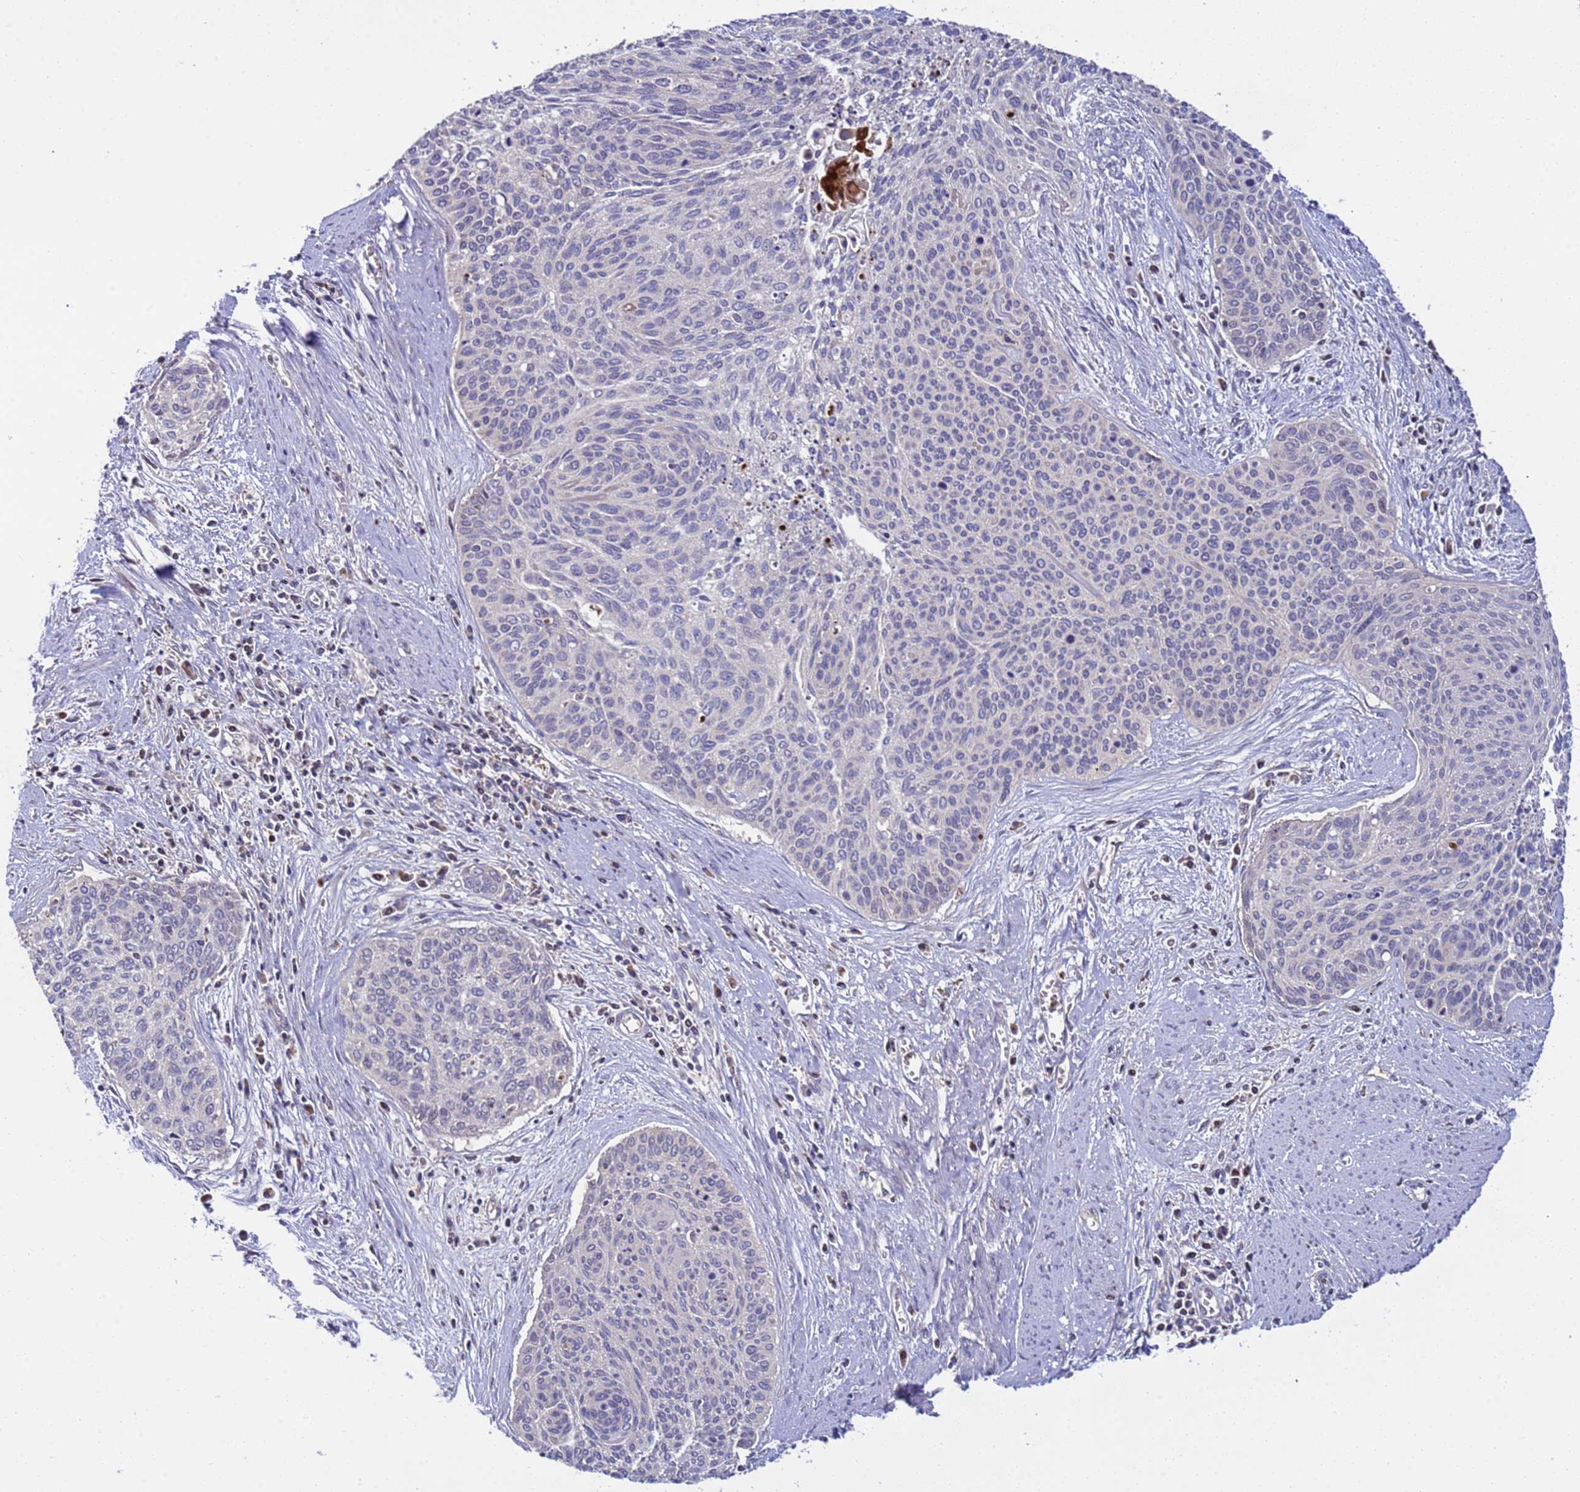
{"staining": {"intensity": "negative", "quantity": "none", "location": "none"}, "tissue": "cervical cancer", "cell_type": "Tumor cells", "image_type": "cancer", "snomed": [{"axis": "morphology", "description": "Squamous cell carcinoma, NOS"}, {"axis": "topography", "description": "Cervix"}], "caption": "Immunohistochemistry micrograph of squamous cell carcinoma (cervical) stained for a protein (brown), which shows no expression in tumor cells. (Stains: DAB (3,3'-diaminobenzidine) immunohistochemistry (IHC) with hematoxylin counter stain, Microscopy: brightfield microscopy at high magnification).", "gene": "PARP16", "patient": {"sex": "female", "age": 55}}